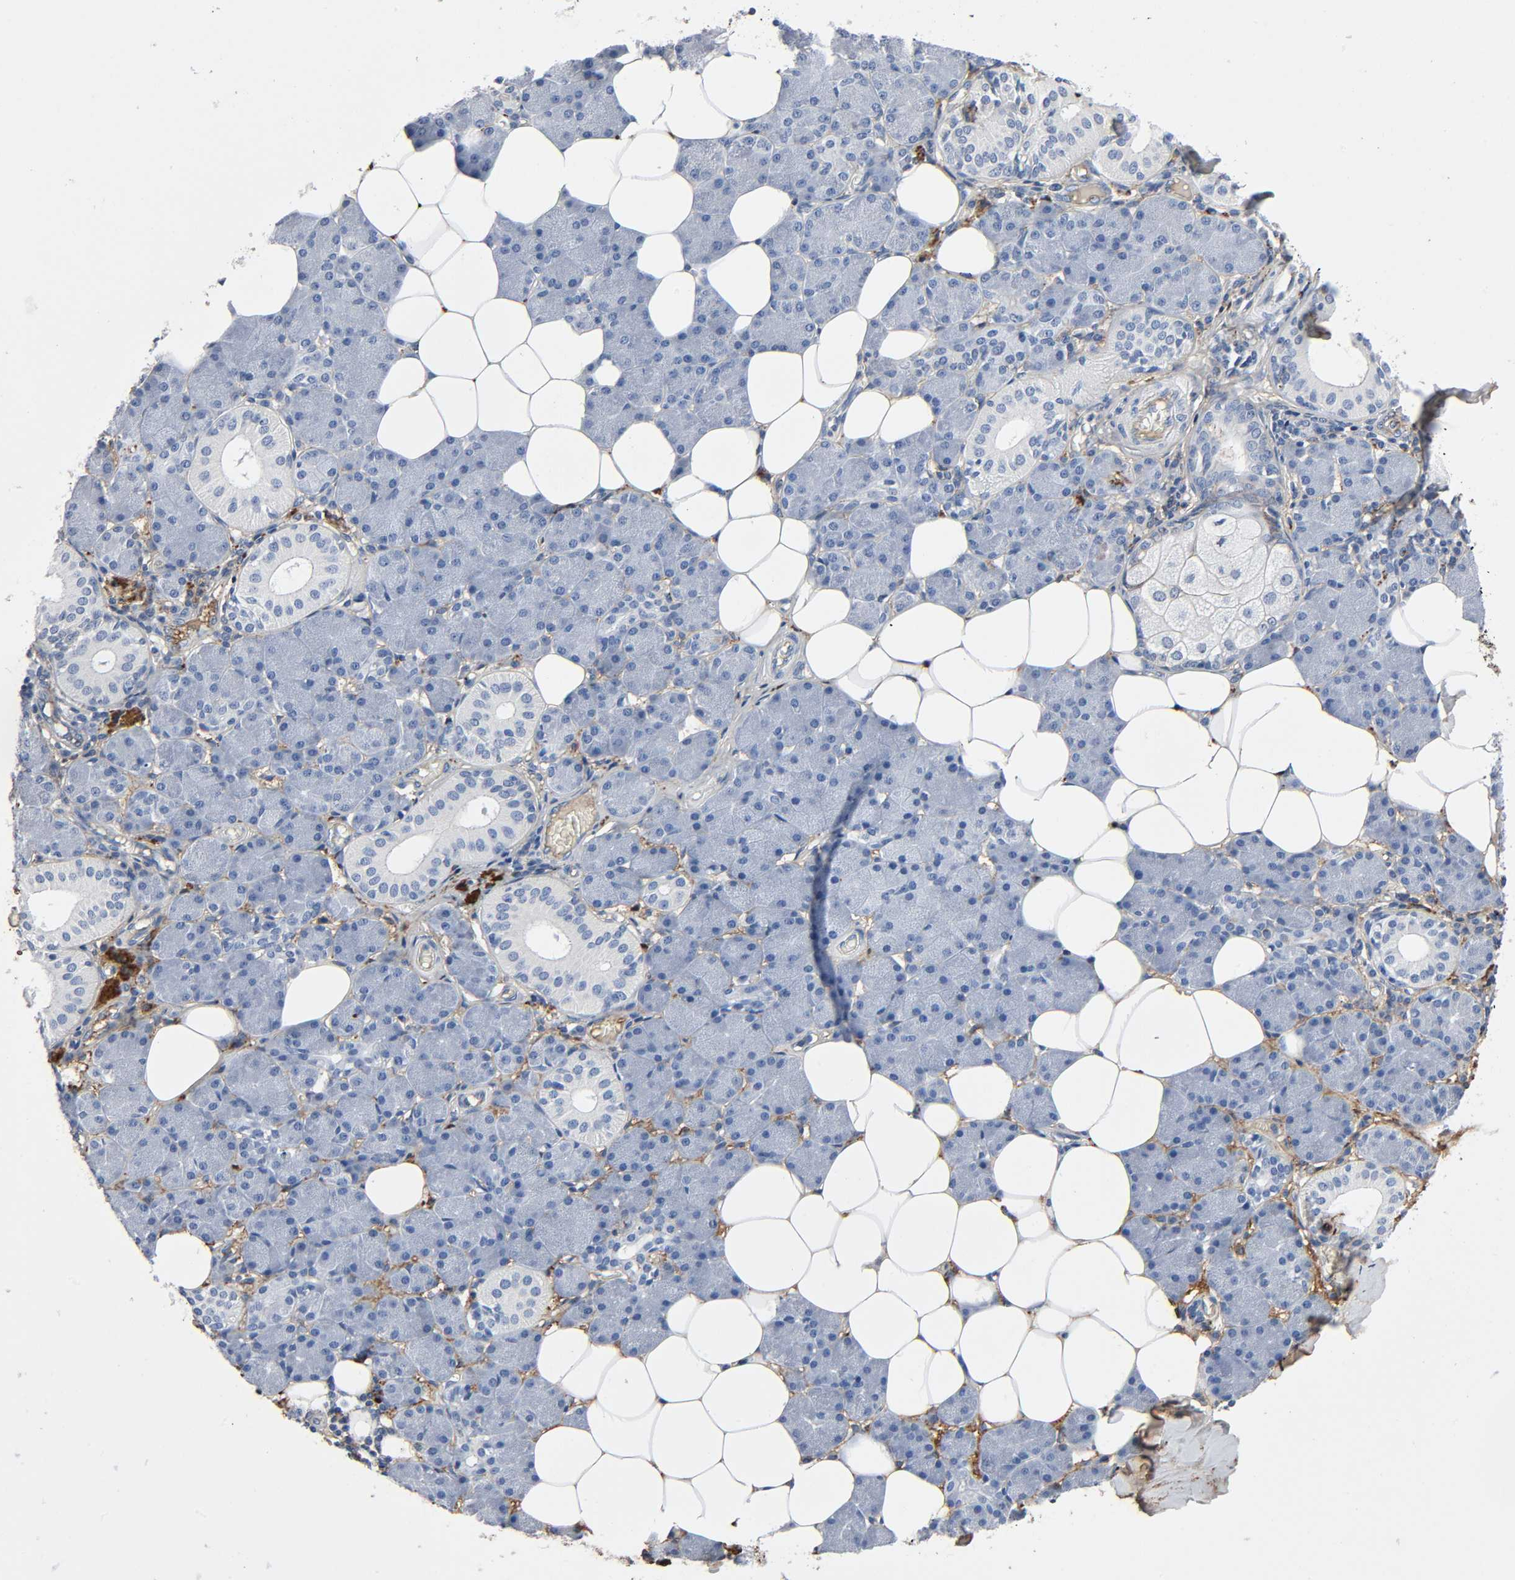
{"staining": {"intensity": "negative", "quantity": "none", "location": "none"}, "tissue": "salivary gland", "cell_type": "Glandular cells", "image_type": "normal", "snomed": [{"axis": "morphology", "description": "Normal tissue, NOS"}, {"axis": "morphology", "description": "Adenoma, NOS"}, {"axis": "topography", "description": "Salivary gland"}], "caption": "This is an IHC histopathology image of normal human salivary gland. There is no positivity in glandular cells.", "gene": "C3", "patient": {"sex": "female", "age": 32}}